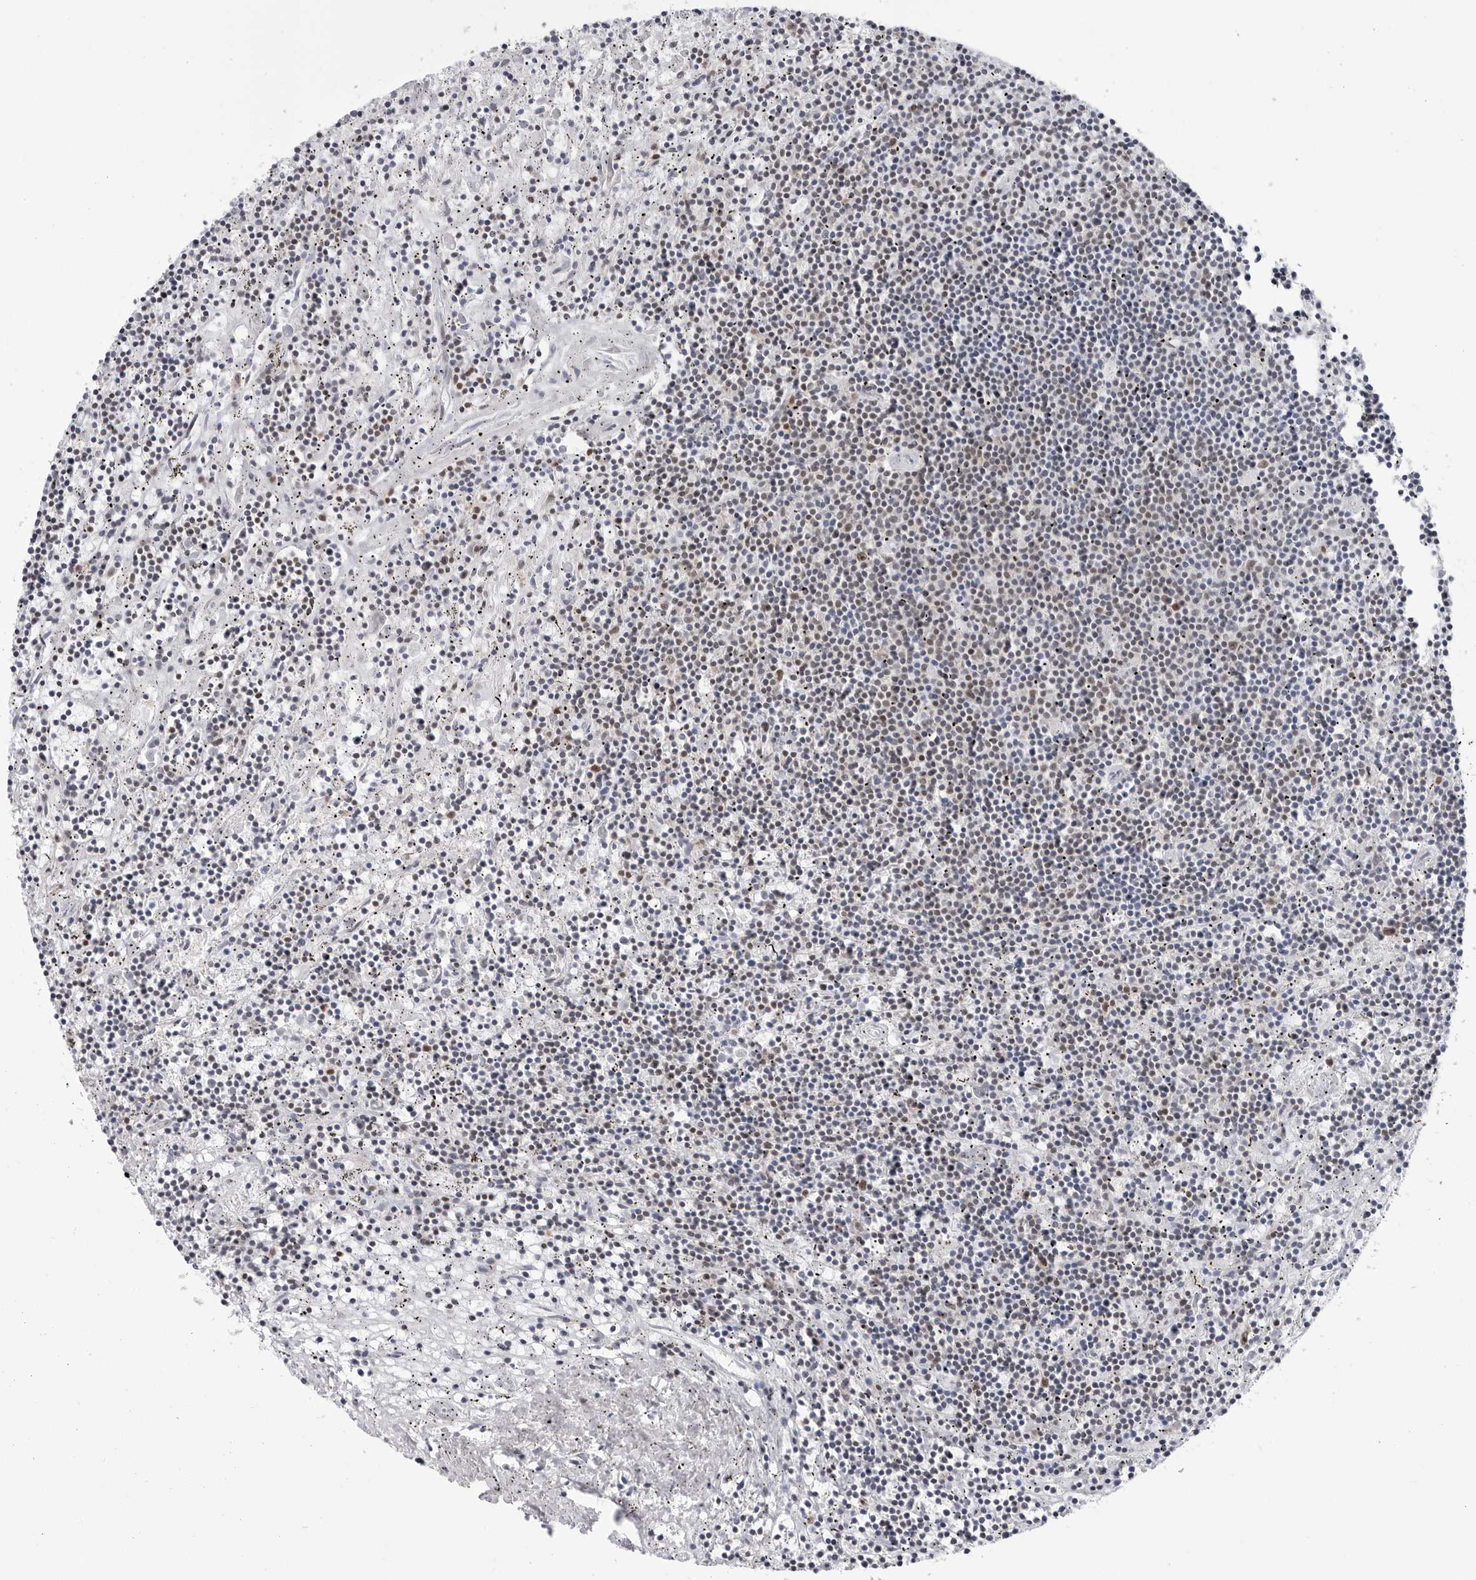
{"staining": {"intensity": "negative", "quantity": "none", "location": "none"}, "tissue": "lymphoma", "cell_type": "Tumor cells", "image_type": "cancer", "snomed": [{"axis": "morphology", "description": "Malignant lymphoma, non-Hodgkin's type, Low grade"}, {"axis": "topography", "description": "Spleen"}], "caption": "Micrograph shows no protein positivity in tumor cells of lymphoma tissue. The staining is performed using DAB (3,3'-diaminobenzidine) brown chromogen with nuclei counter-stained in using hematoxylin.", "gene": "FAM135B", "patient": {"sex": "male", "age": 76}}